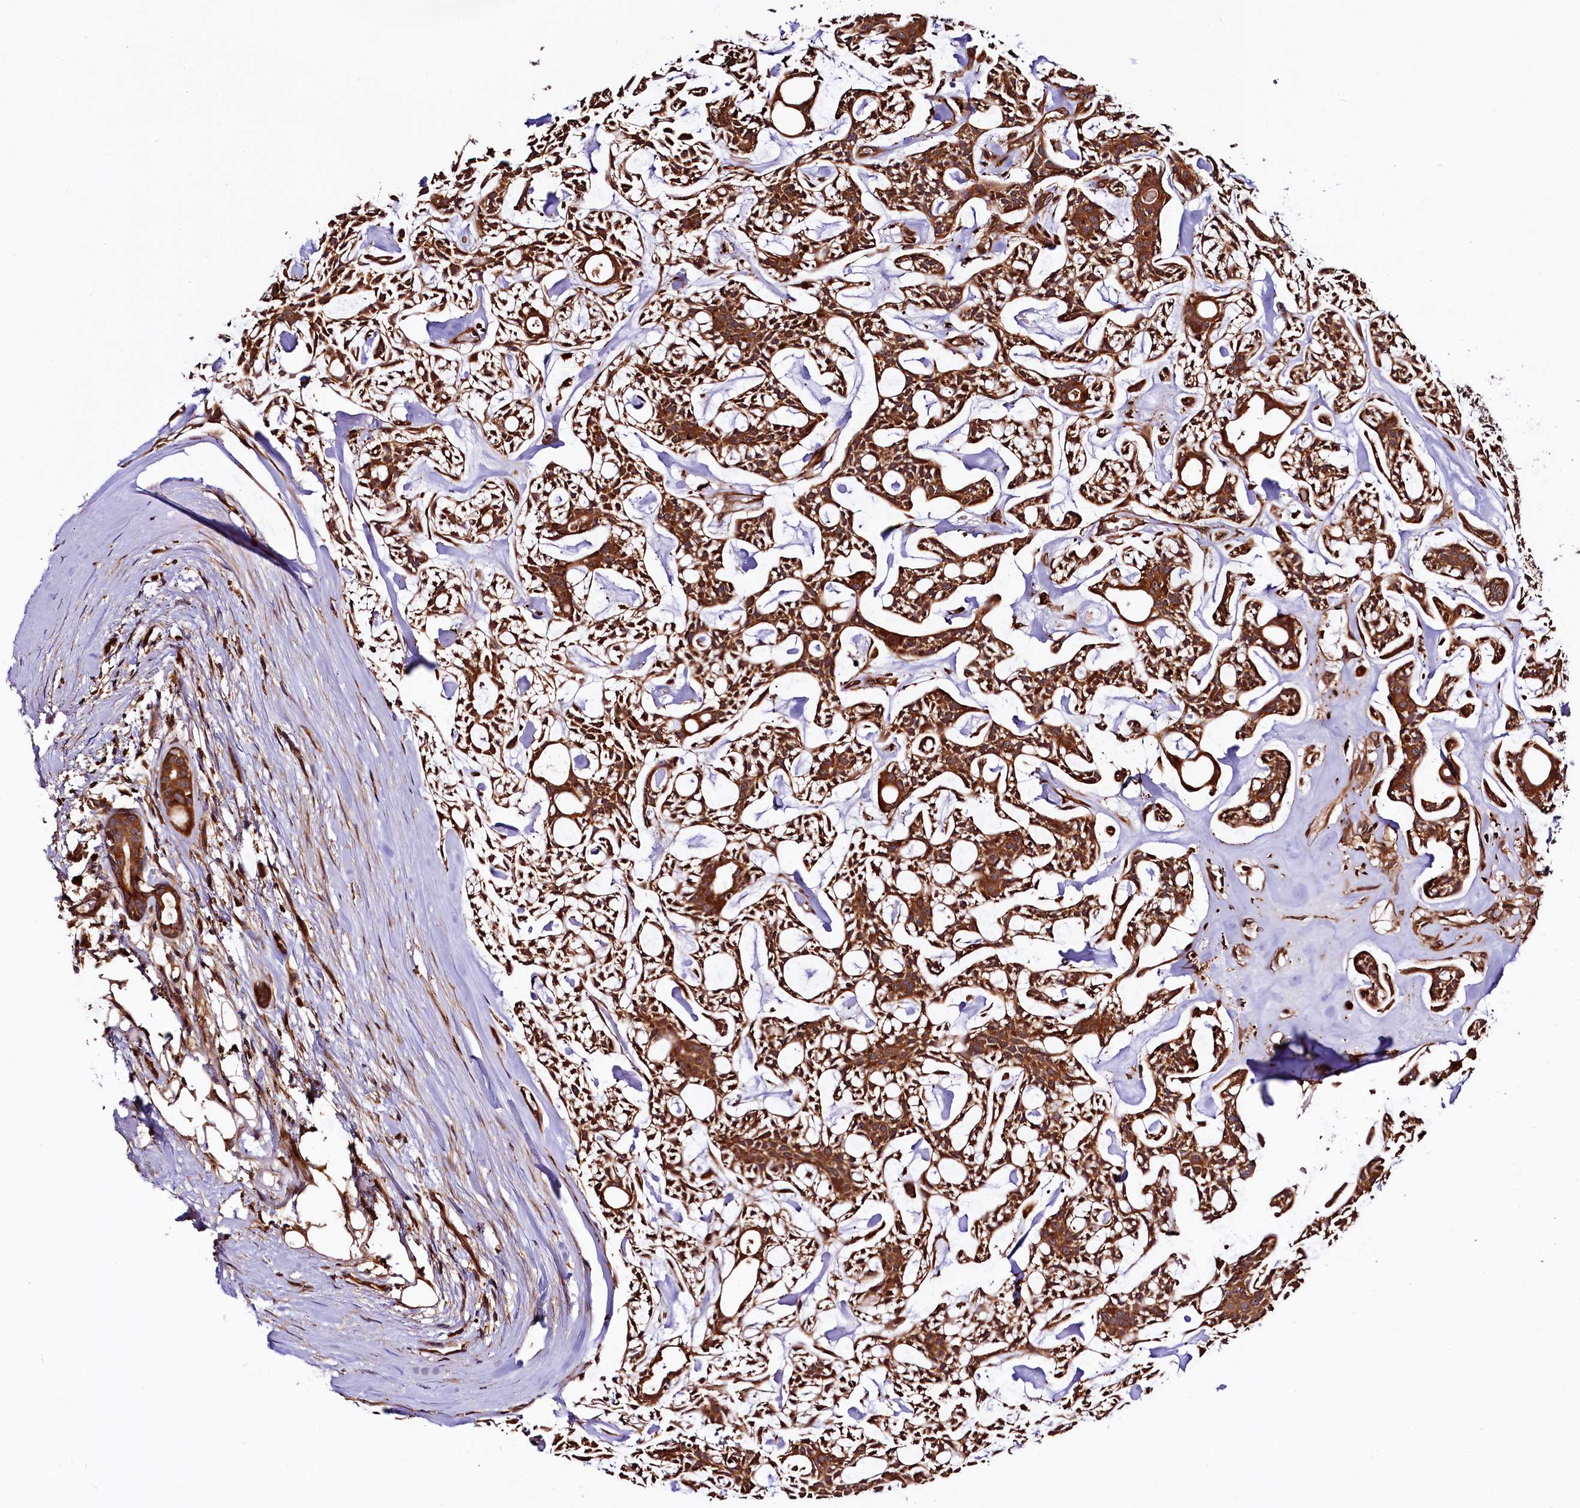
{"staining": {"intensity": "moderate", "quantity": ">75%", "location": "cytoplasmic/membranous"}, "tissue": "head and neck cancer", "cell_type": "Tumor cells", "image_type": "cancer", "snomed": [{"axis": "morphology", "description": "Adenocarcinoma, NOS"}, {"axis": "topography", "description": "Salivary gland"}, {"axis": "topography", "description": "Head-Neck"}], "caption": "Immunohistochemical staining of human adenocarcinoma (head and neck) reveals medium levels of moderate cytoplasmic/membranous protein expression in about >75% of tumor cells. (DAB = brown stain, brightfield microscopy at high magnification).", "gene": "VPS35", "patient": {"sex": "male", "age": 55}}